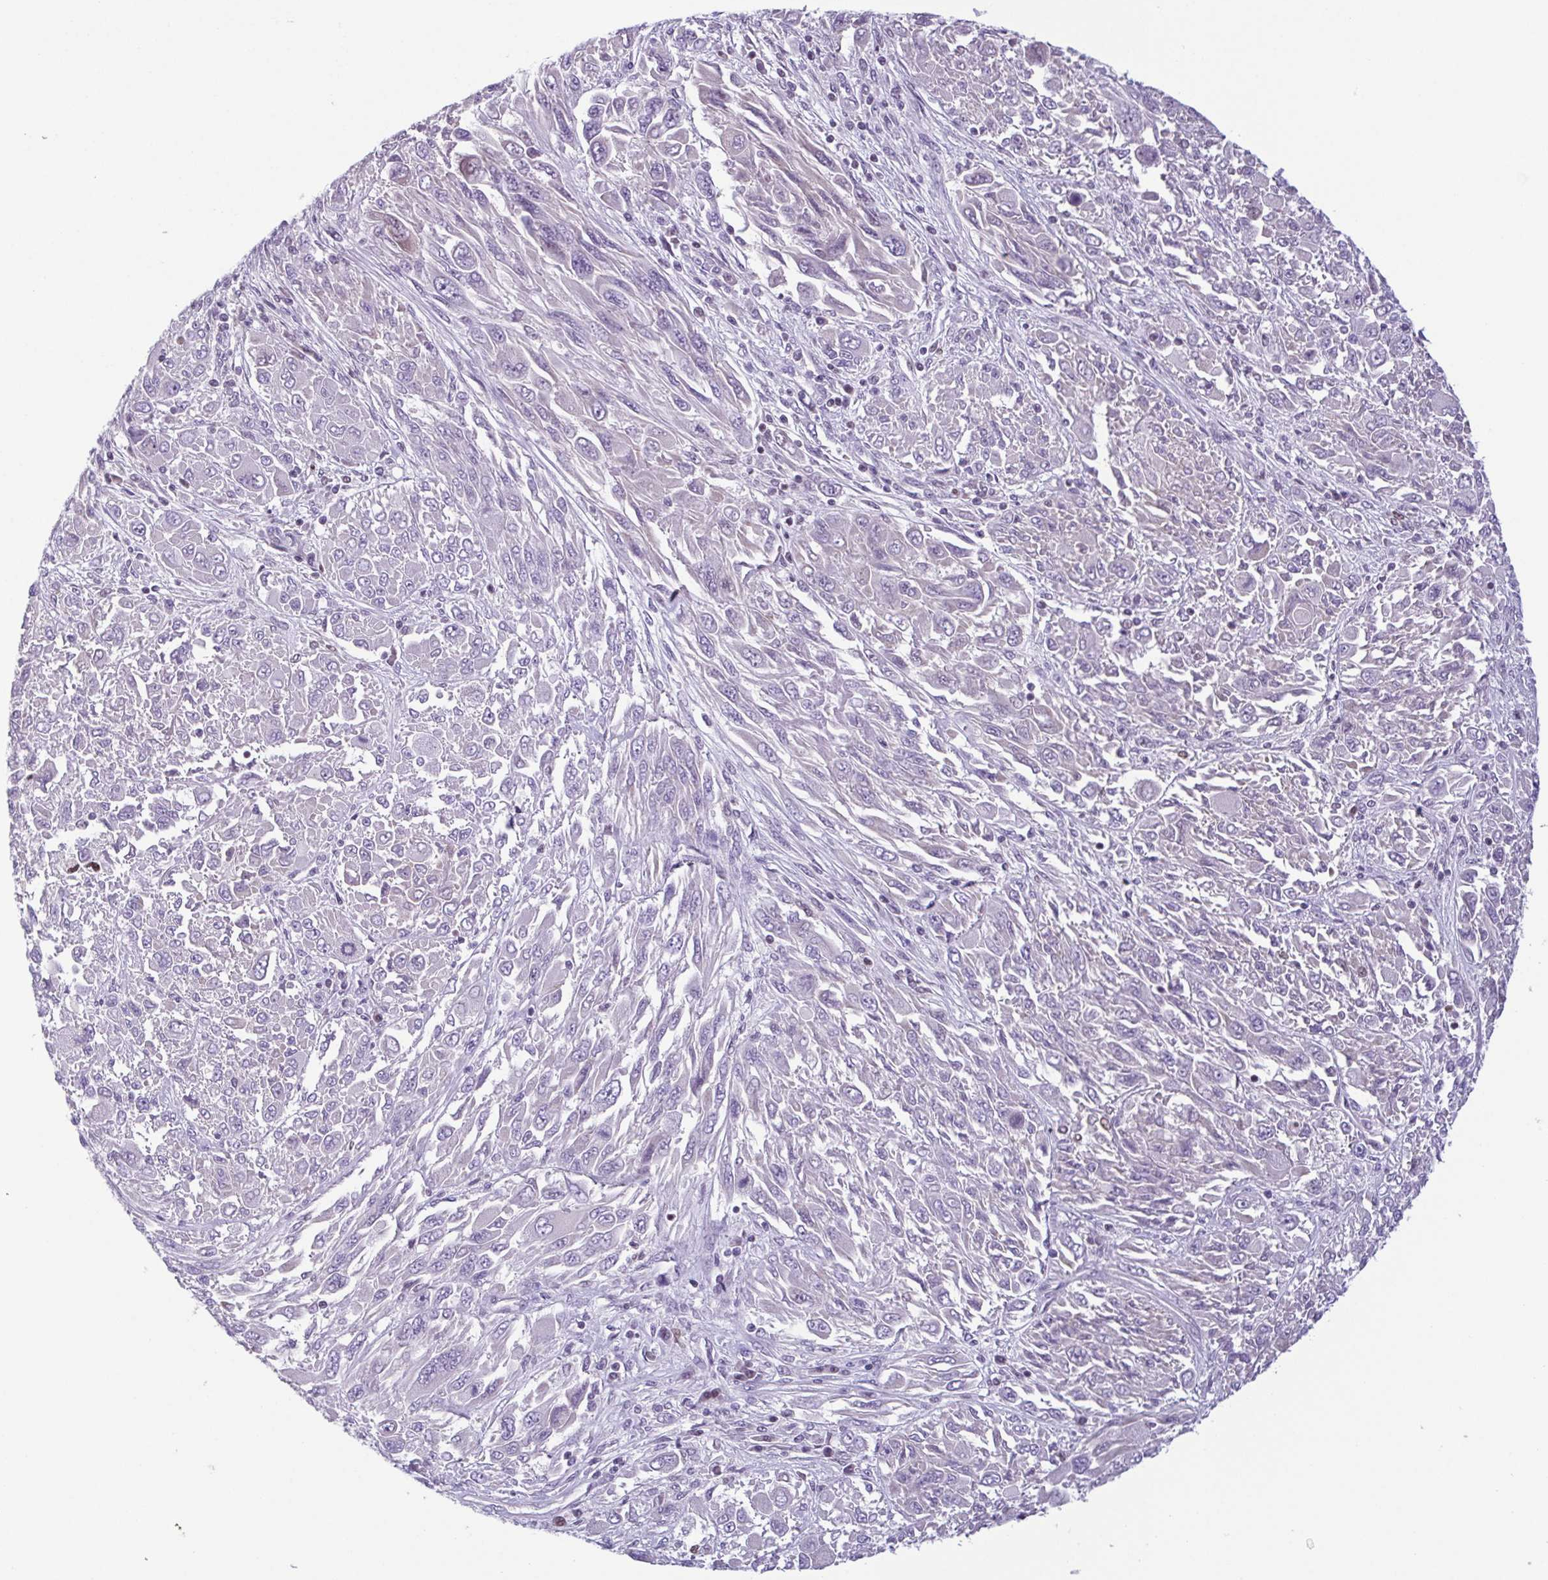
{"staining": {"intensity": "negative", "quantity": "none", "location": "none"}, "tissue": "melanoma", "cell_type": "Tumor cells", "image_type": "cancer", "snomed": [{"axis": "morphology", "description": "Malignant melanoma, NOS"}, {"axis": "topography", "description": "Skin"}], "caption": "The immunohistochemistry photomicrograph has no significant expression in tumor cells of melanoma tissue.", "gene": "IRF1", "patient": {"sex": "female", "age": 91}}